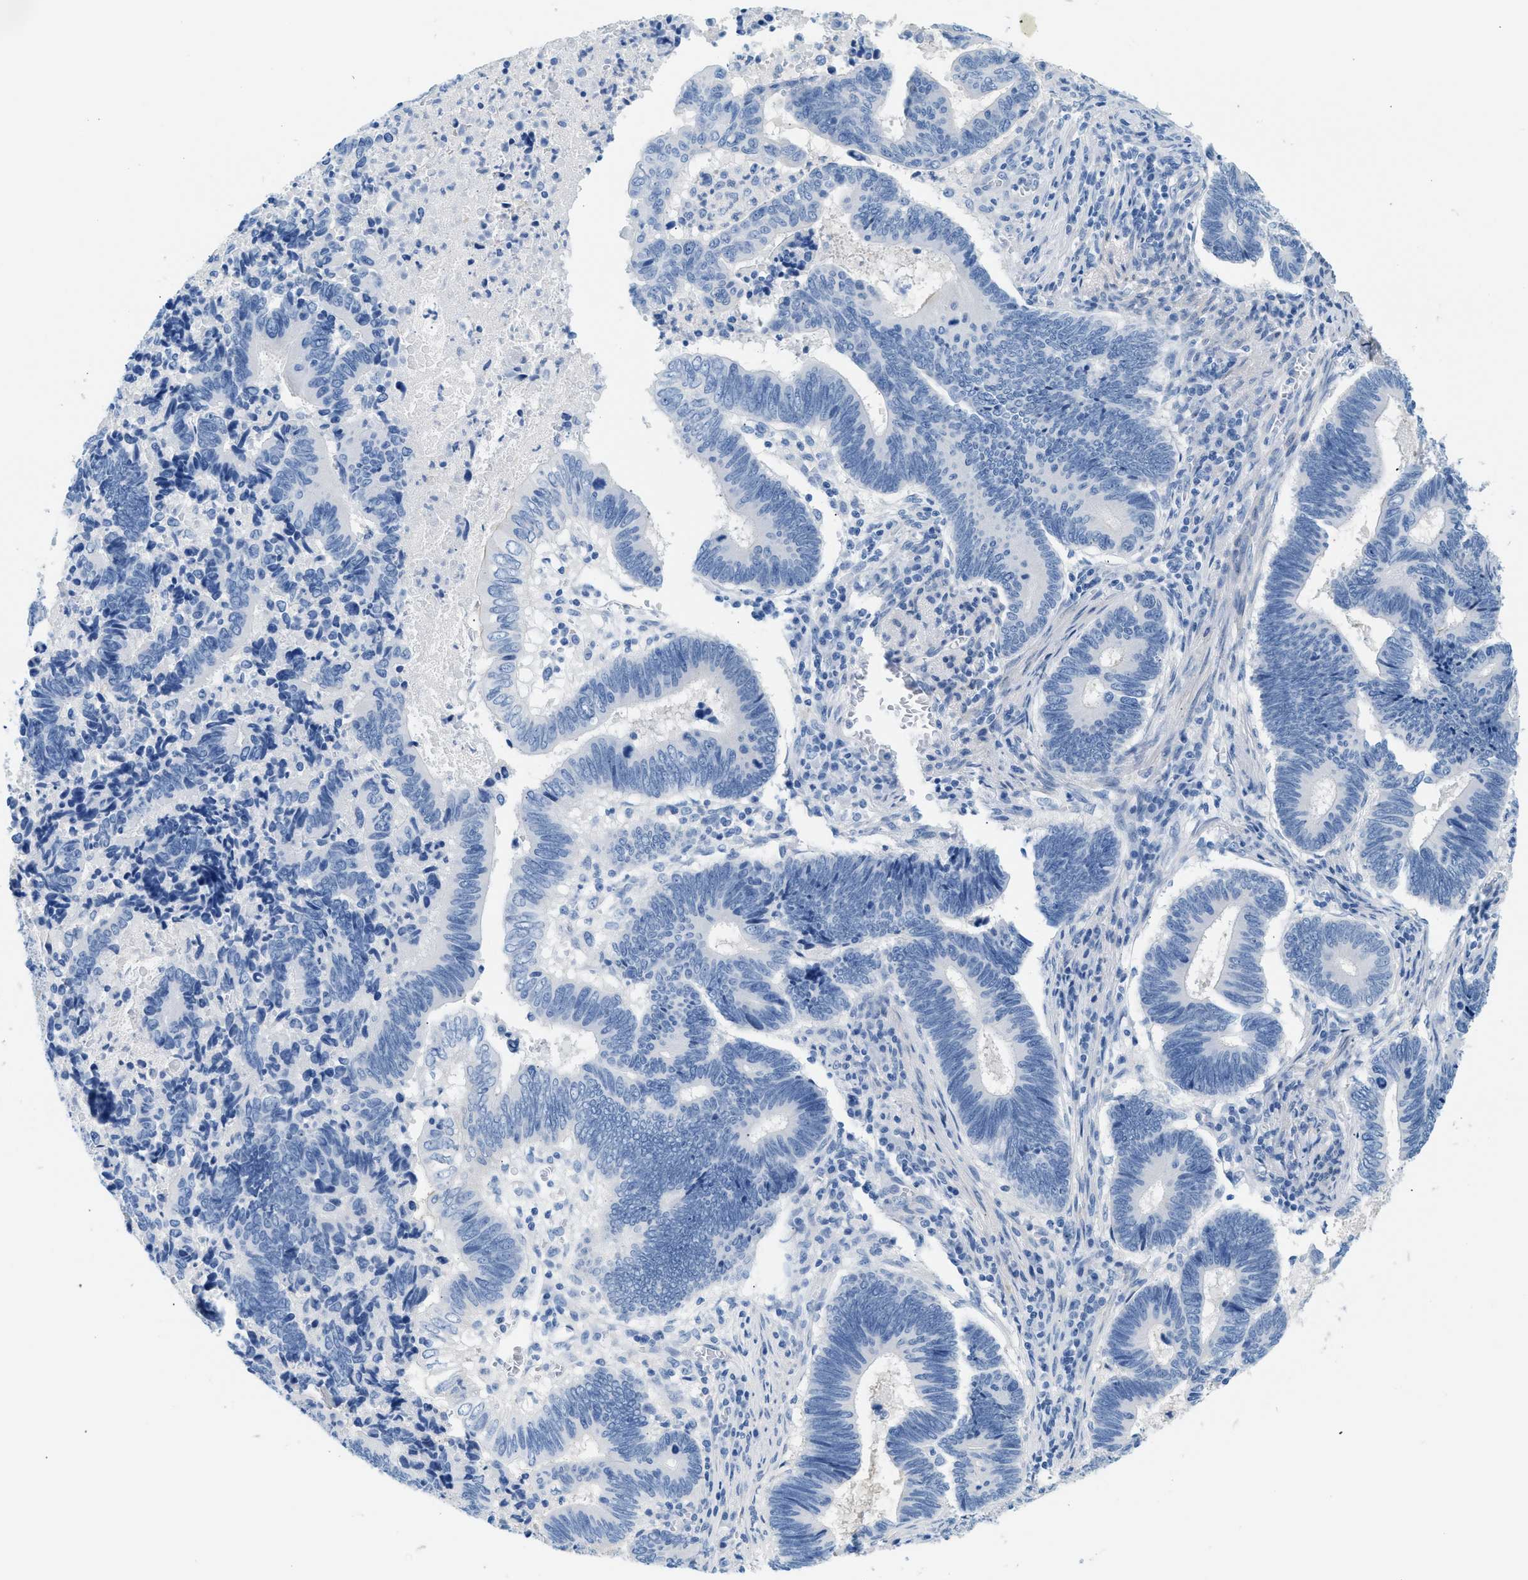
{"staining": {"intensity": "negative", "quantity": "none", "location": "none"}, "tissue": "pancreatic cancer", "cell_type": "Tumor cells", "image_type": "cancer", "snomed": [{"axis": "morphology", "description": "Adenocarcinoma, NOS"}, {"axis": "topography", "description": "Pancreas"}], "caption": "Image shows no significant protein expression in tumor cells of pancreatic cancer.", "gene": "SPAM1", "patient": {"sex": "female", "age": 70}}